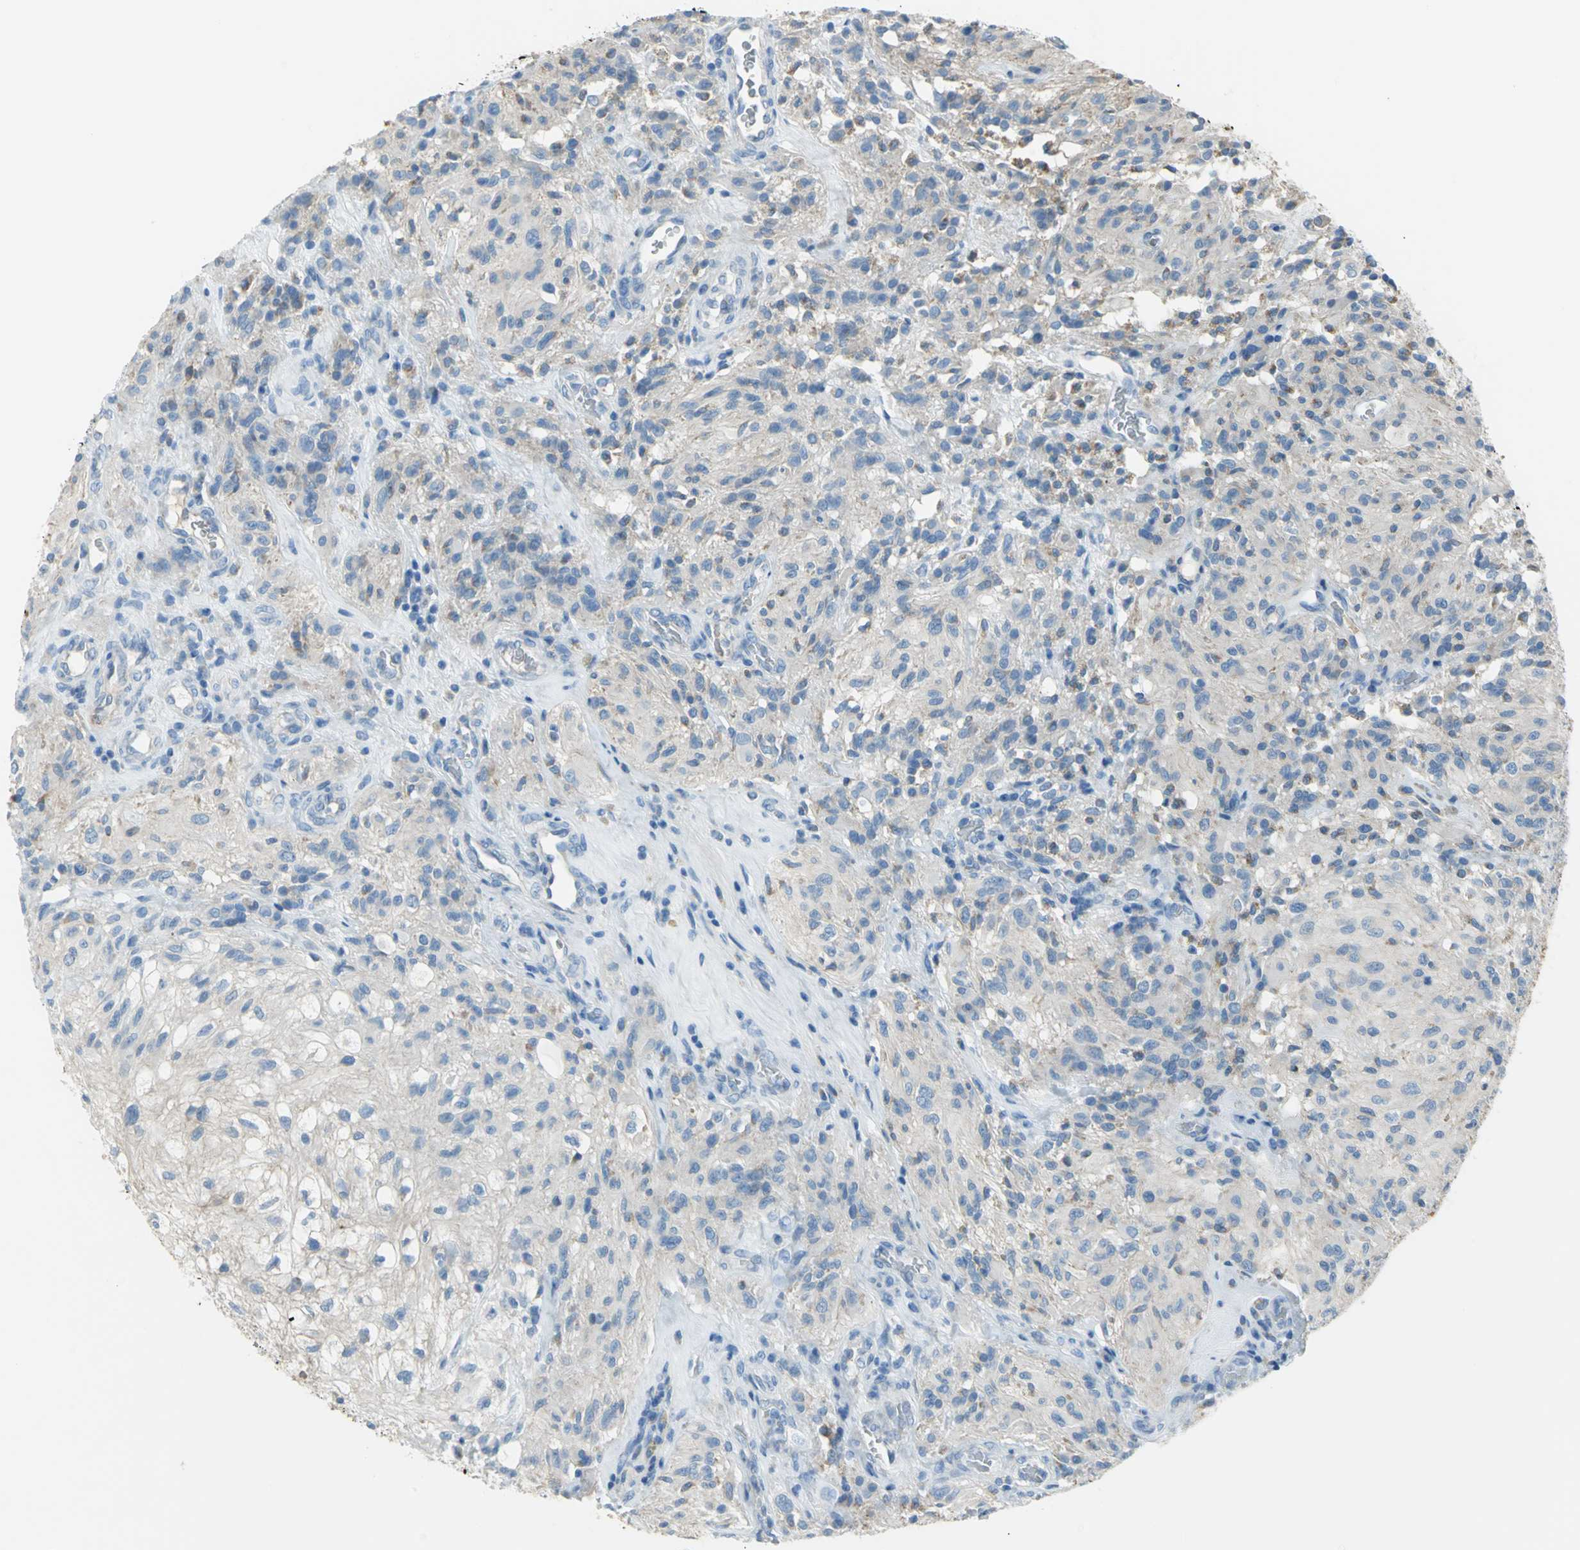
{"staining": {"intensity": "negative", "quantity": "none", "location": "none"}, "tissue": "glioma", "cell_type": "Tumor cells", "image_type": "cancer", "snomed": [{"axis": "morphology", "description": "Normal tissue, NOS"}, {"axis": "morphology", "description": "Glioma, malignant, High grade"}, {"axis": "topography", "description": "Cerebral cortex"}], "caption": "This micrograph is of glioma stained with IHC to label a protein in brown with the nuclei are counter-stained blue. There is no positivity in tumor cells.", "gene": "ALOX15", "patient": {"sex": "male", "age": 56}}